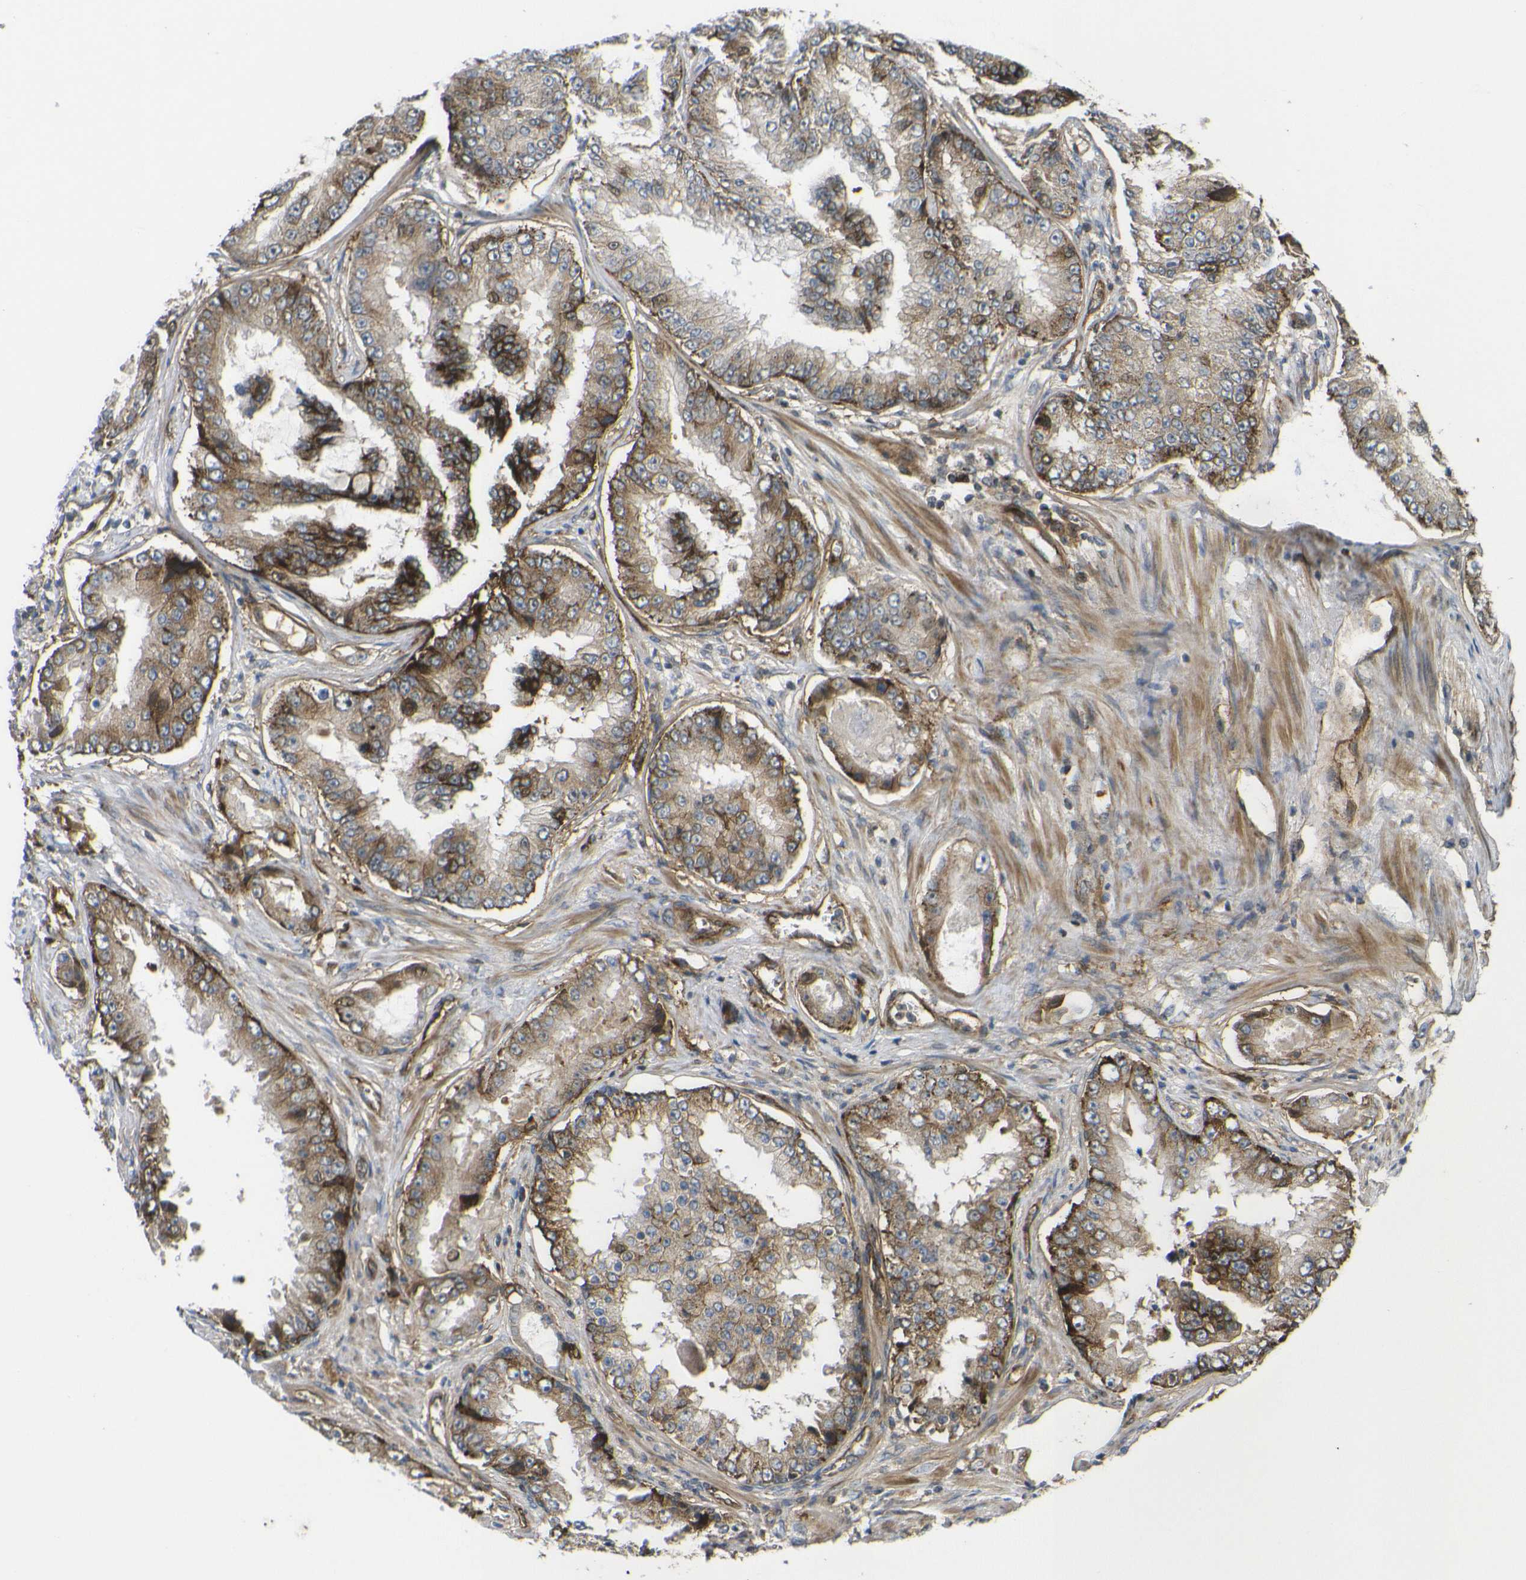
{"staining": {"intensity": "moderate", "quantity": ">75%", "location": "cytoplasmic/membranous"}, "tissue": "prostate cancer", "cell_type": "Tumor cells", "image_type": "cancer", "snomed": [{"axis": "morphology", "description": "Adenocarcinoma, High grade"}, {"axis": "topography", "description": "Prostate"}], "caption": "Immunohistochemistry (IHC) of prostate cancer exhibits medium levels of moderate cytoplasmic/membranous staining in approximately >75% of tumor cells. The staining was performed using DAB (3,3'-diaminobenzidine) to visualize the protein expression in brown, while the nuclei were stained in blue with hematoxylin (Magnification: 20x).", "gene": "ECE1", "patient": {"sex": "male", "age": 73}}